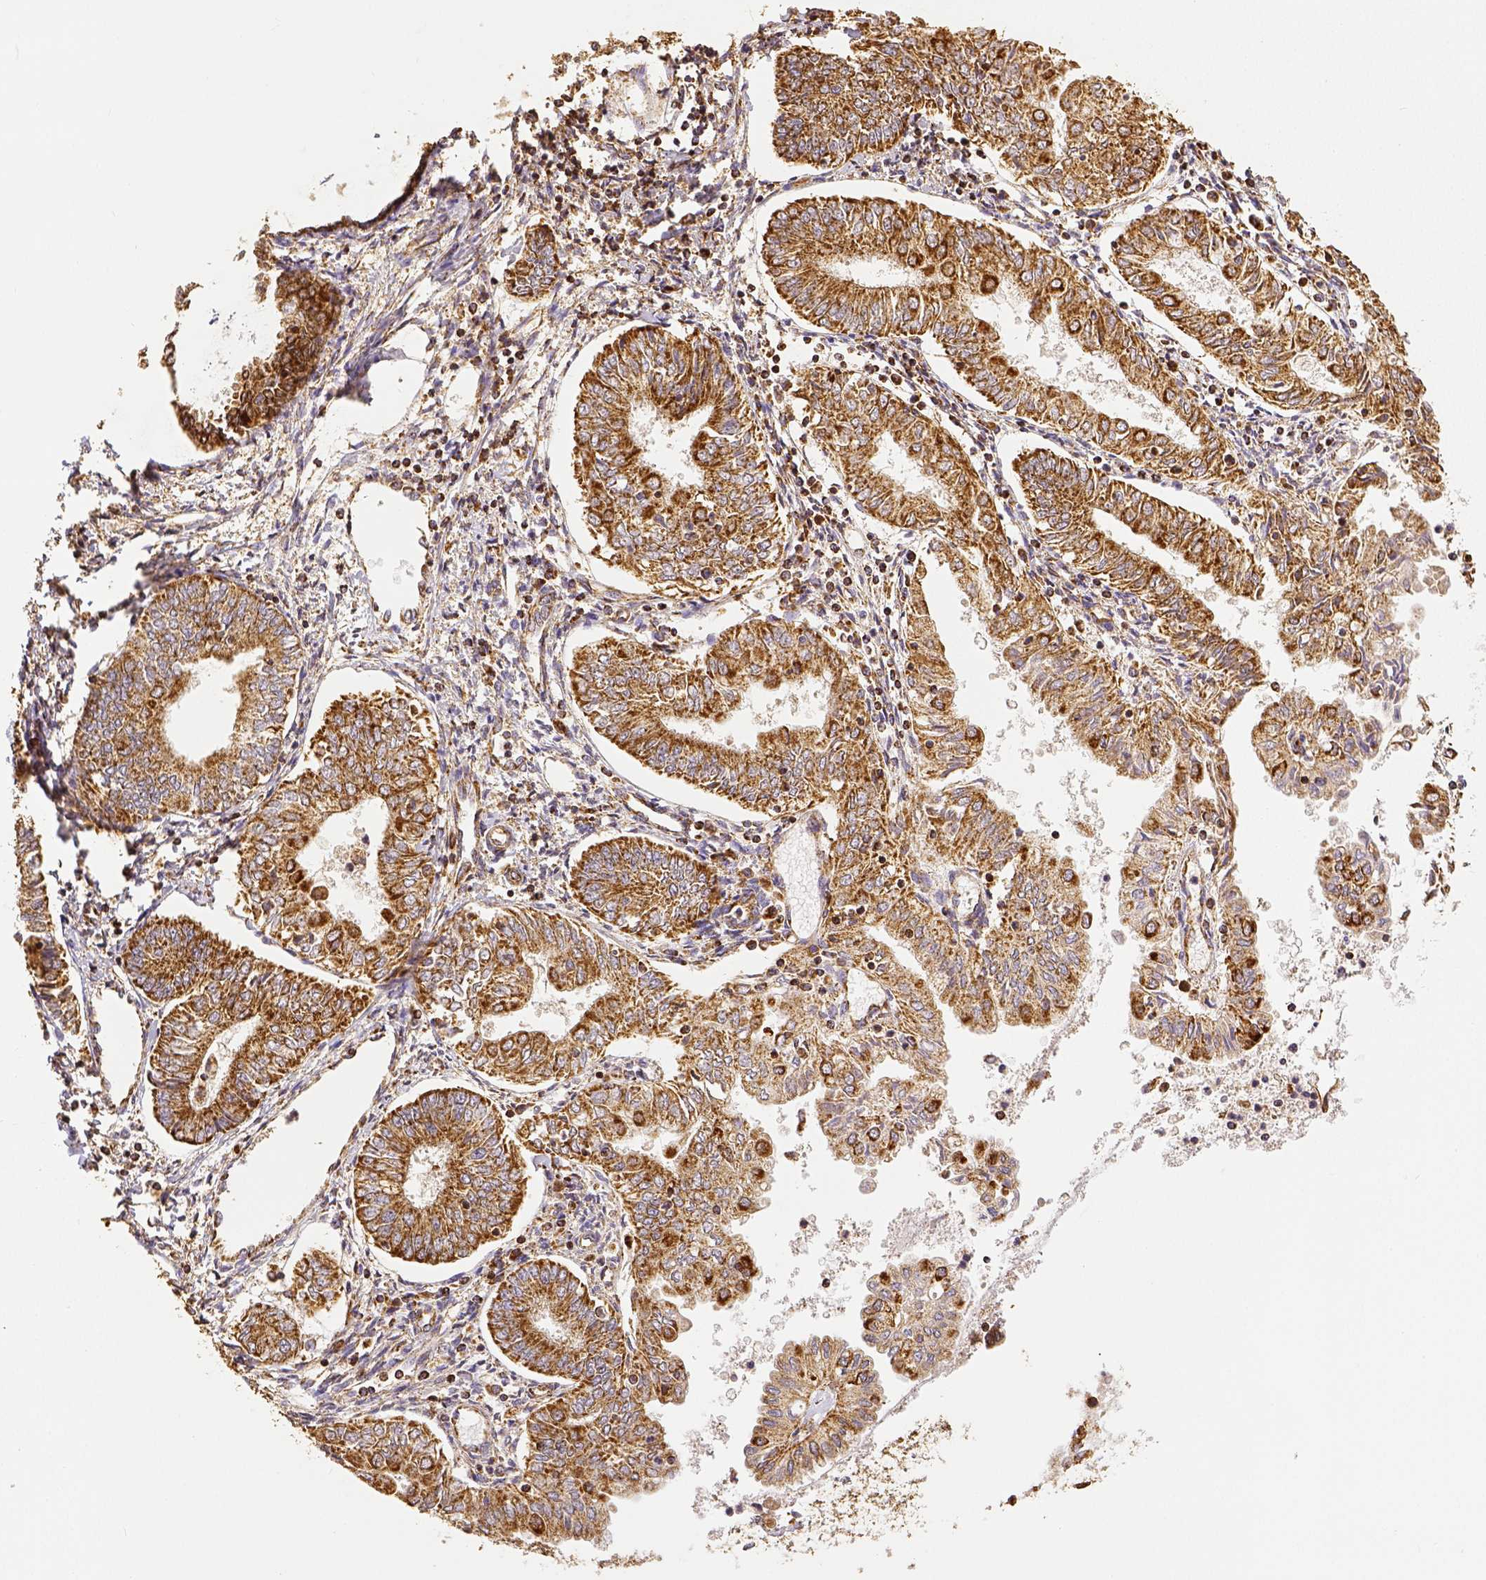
{"staining": {"intensity": "moderate", "quantity": ">75%", "location": "cytoplasmic/membranous"}, "tissue": "endometrial cancer", "cell_type": "Tumor cells", "image_type": "cancer", "snomed": [{"axis": "morphology", "description": "Adenocarcinoma, NOS"}, {"axis": "topography", "description": "Endometrium"}], "caption": "An IHC photomicrograph of tumor tissue is shown. Protein staining in brown shows moderate cytoplasmic/membranous positivity in endometrial cancer (adenocarcinoma) within tumor cells.", "gene": "SDHB", "patient": {"sex": "female", "age": 68}}